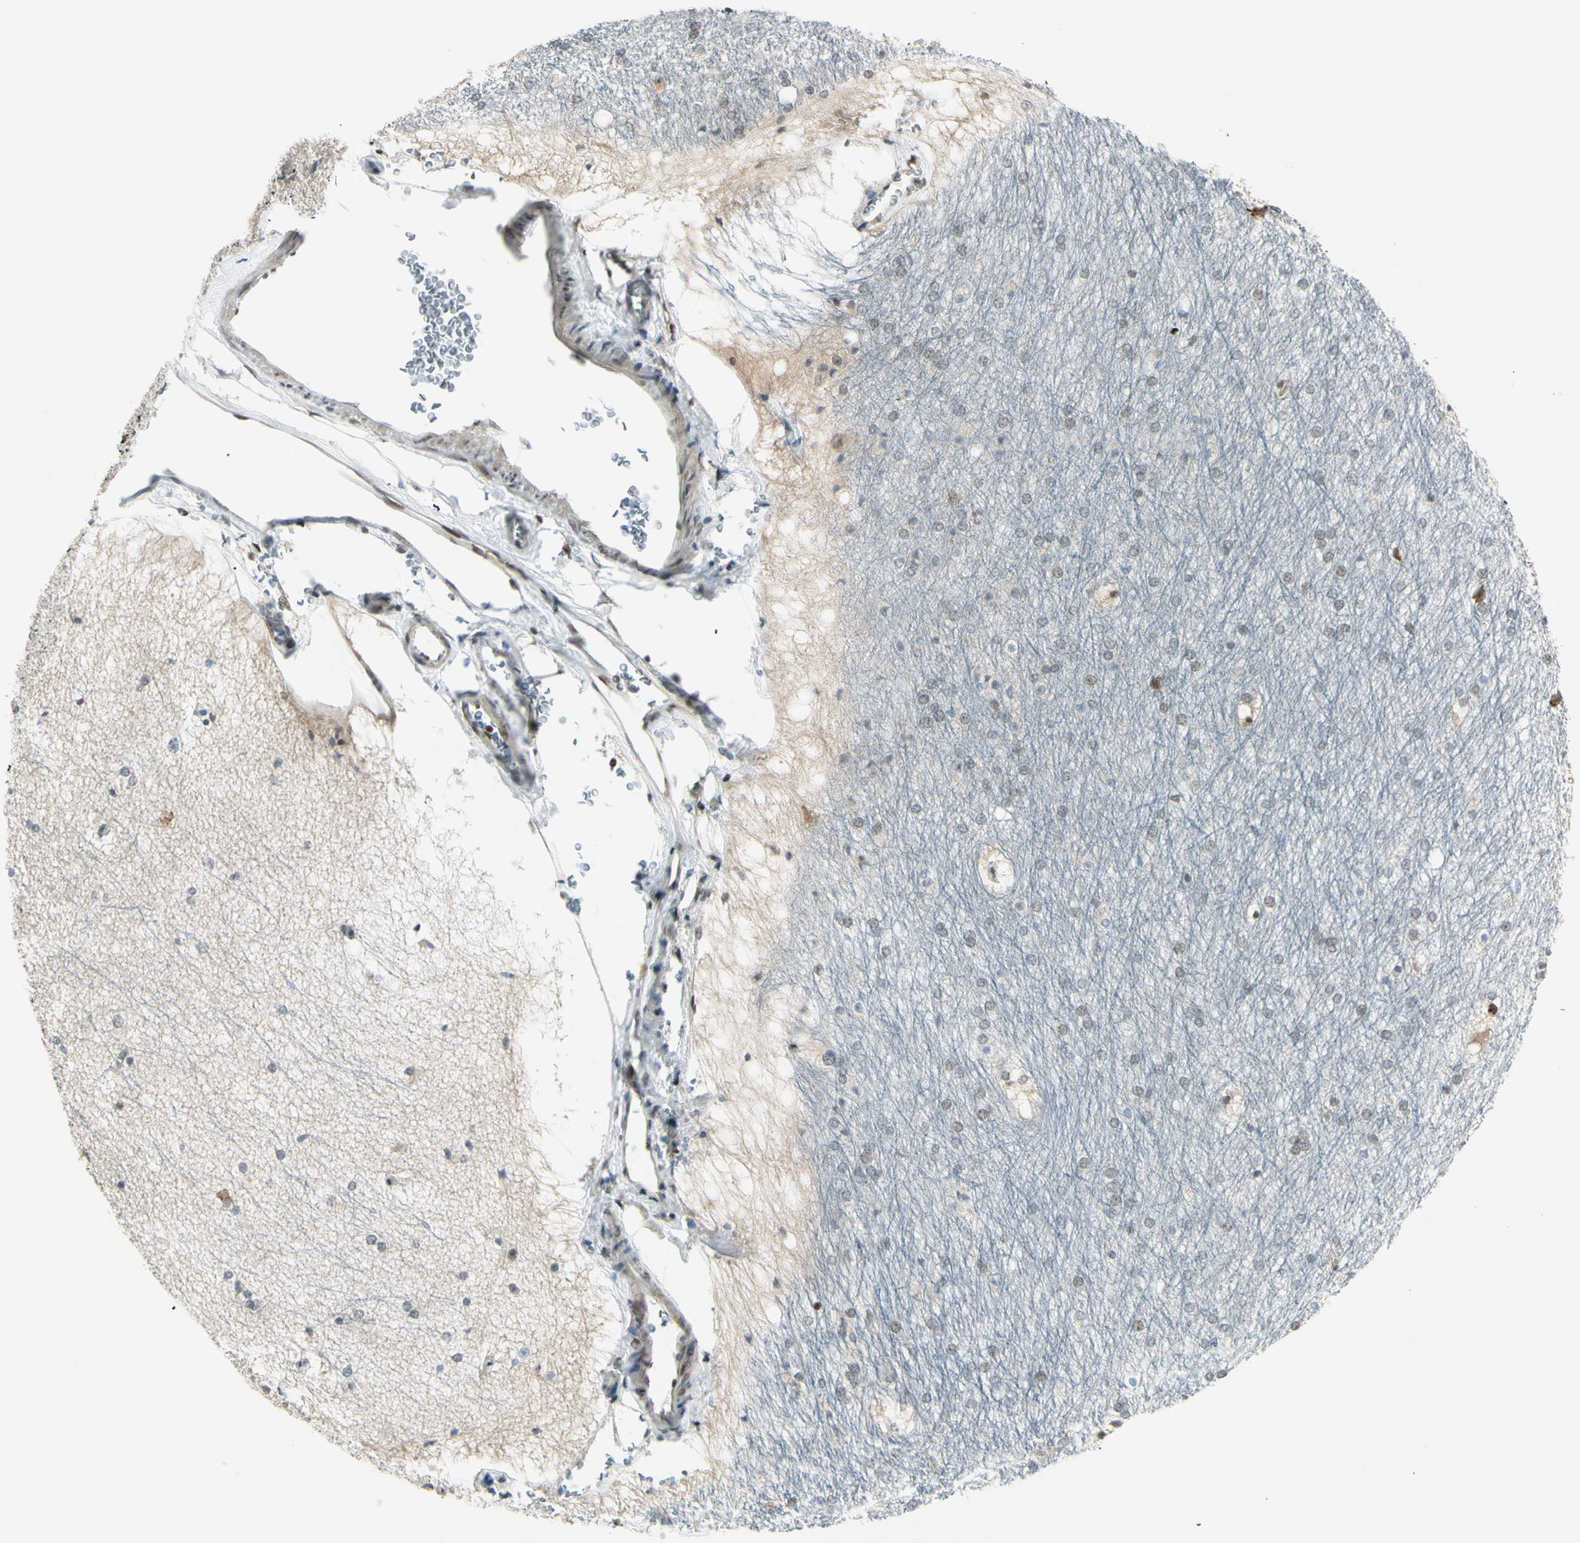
{"staining": {"intensity": "weak", "quantity": "<25%", "location": "nuclear"}, "tissue": "hippocampus", "cell_type": "Glial cells", "image_type": "normal", "snomed": [{"axis": "morphology", "description": "Normal tissue, NOS"}, {"axis": "topography", "description": "Hippocampus"}], "caption": "The immunohistochemistry (IHC) micrograph has no significant staining in glial cells of hippocampus. (DAB immunohistochemistry with hematoxylin counter stain).", "gene": "DAXX", "patient": {"sex": "female", "age": 19}}